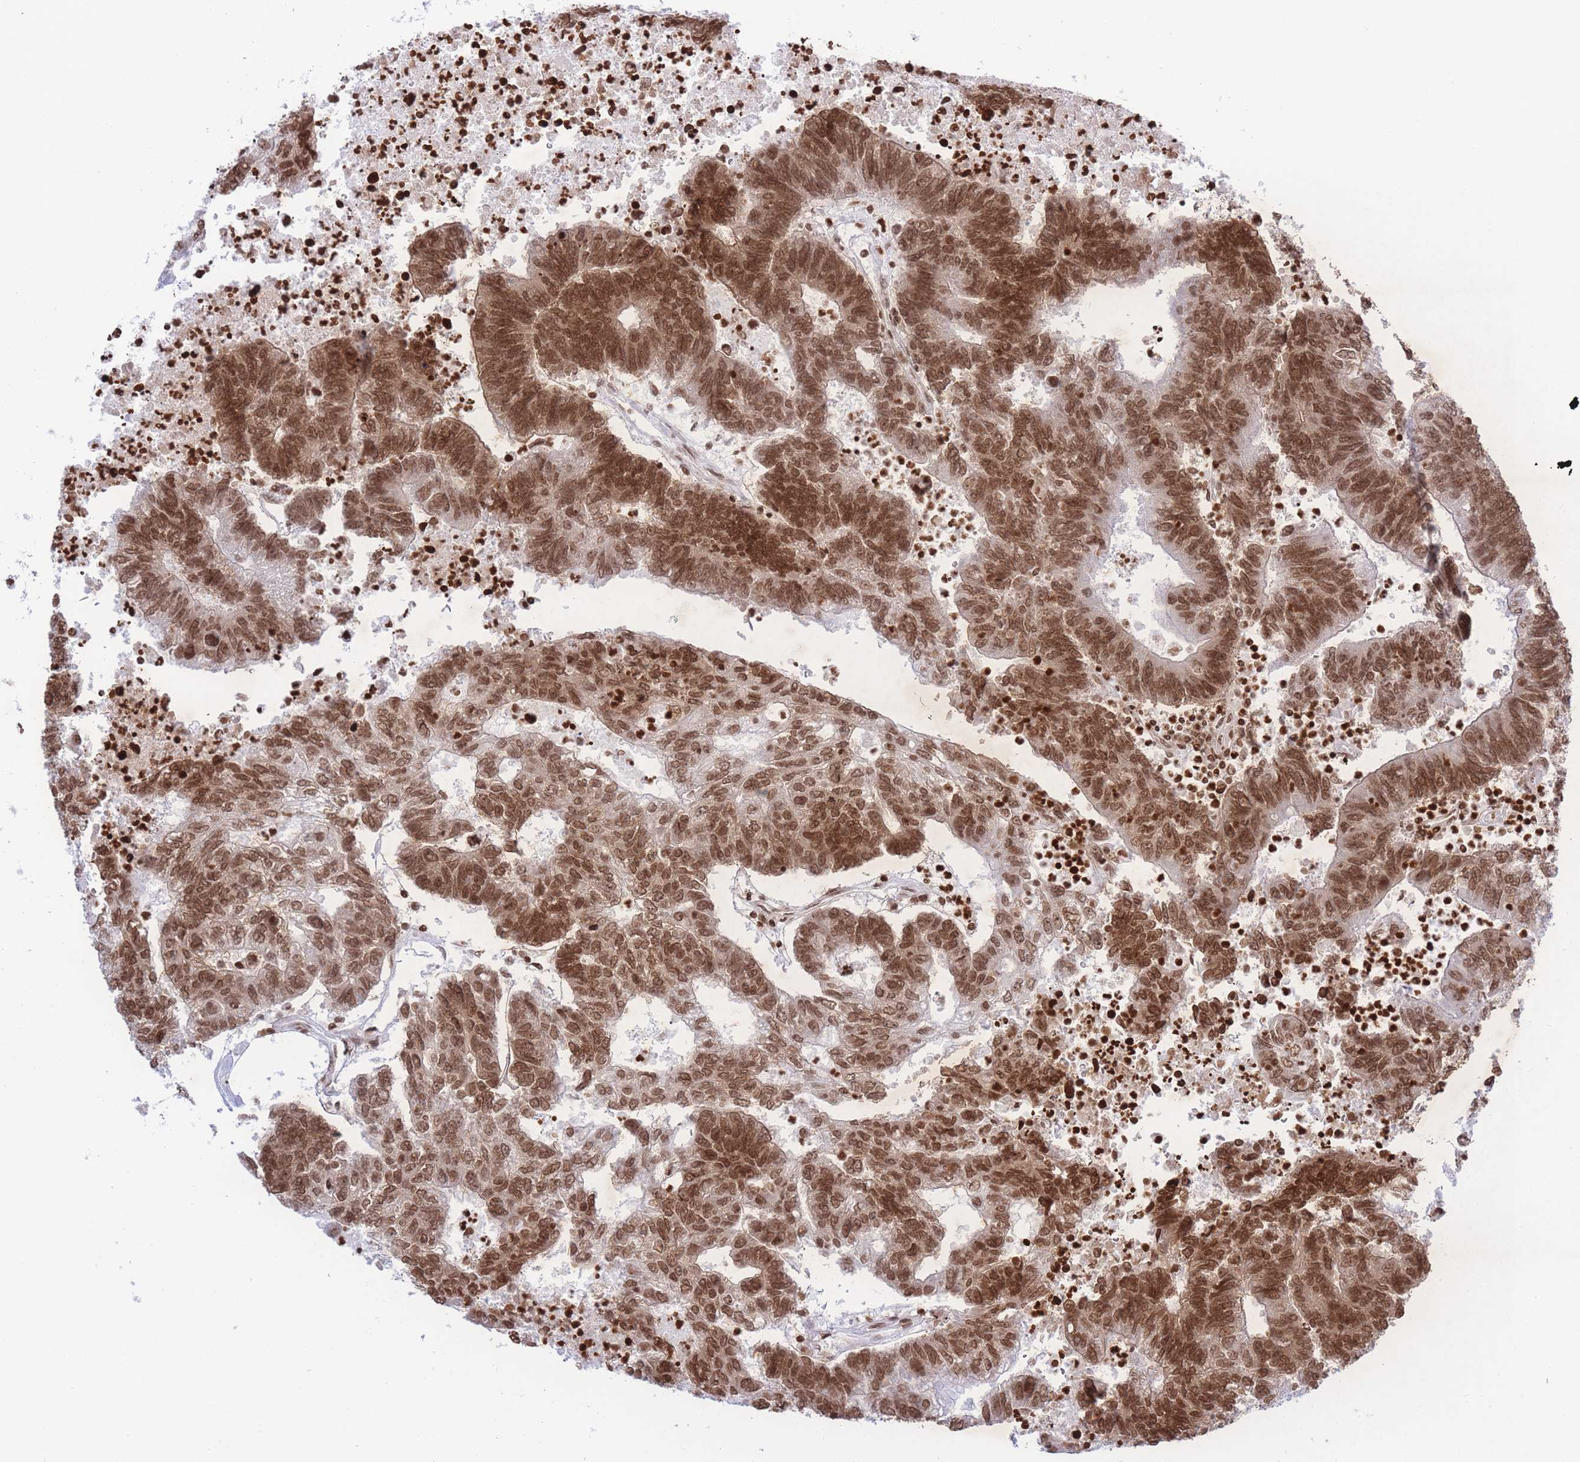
{"staining": {"intensity": "moderate", "quantity": ">75%", "location": "nuclear"}, "tissue": "colorectal cancer", "cell_type": "Tumor cells", "image_type": "cancer", "snomed": [{"axis": "morphology", "description": "Adenocarcinoma, NOS"}, {"axis": "topography", "description": "Colon"}], "caption": "Moderate nuclear expression for a protein is seen in approximately >75% of tumor cells of colorectal adenocarcinoma using immunohistochemistry (IHC).", "gene": "H2BC11", "patient": {"sex": "female", "age": 48}}